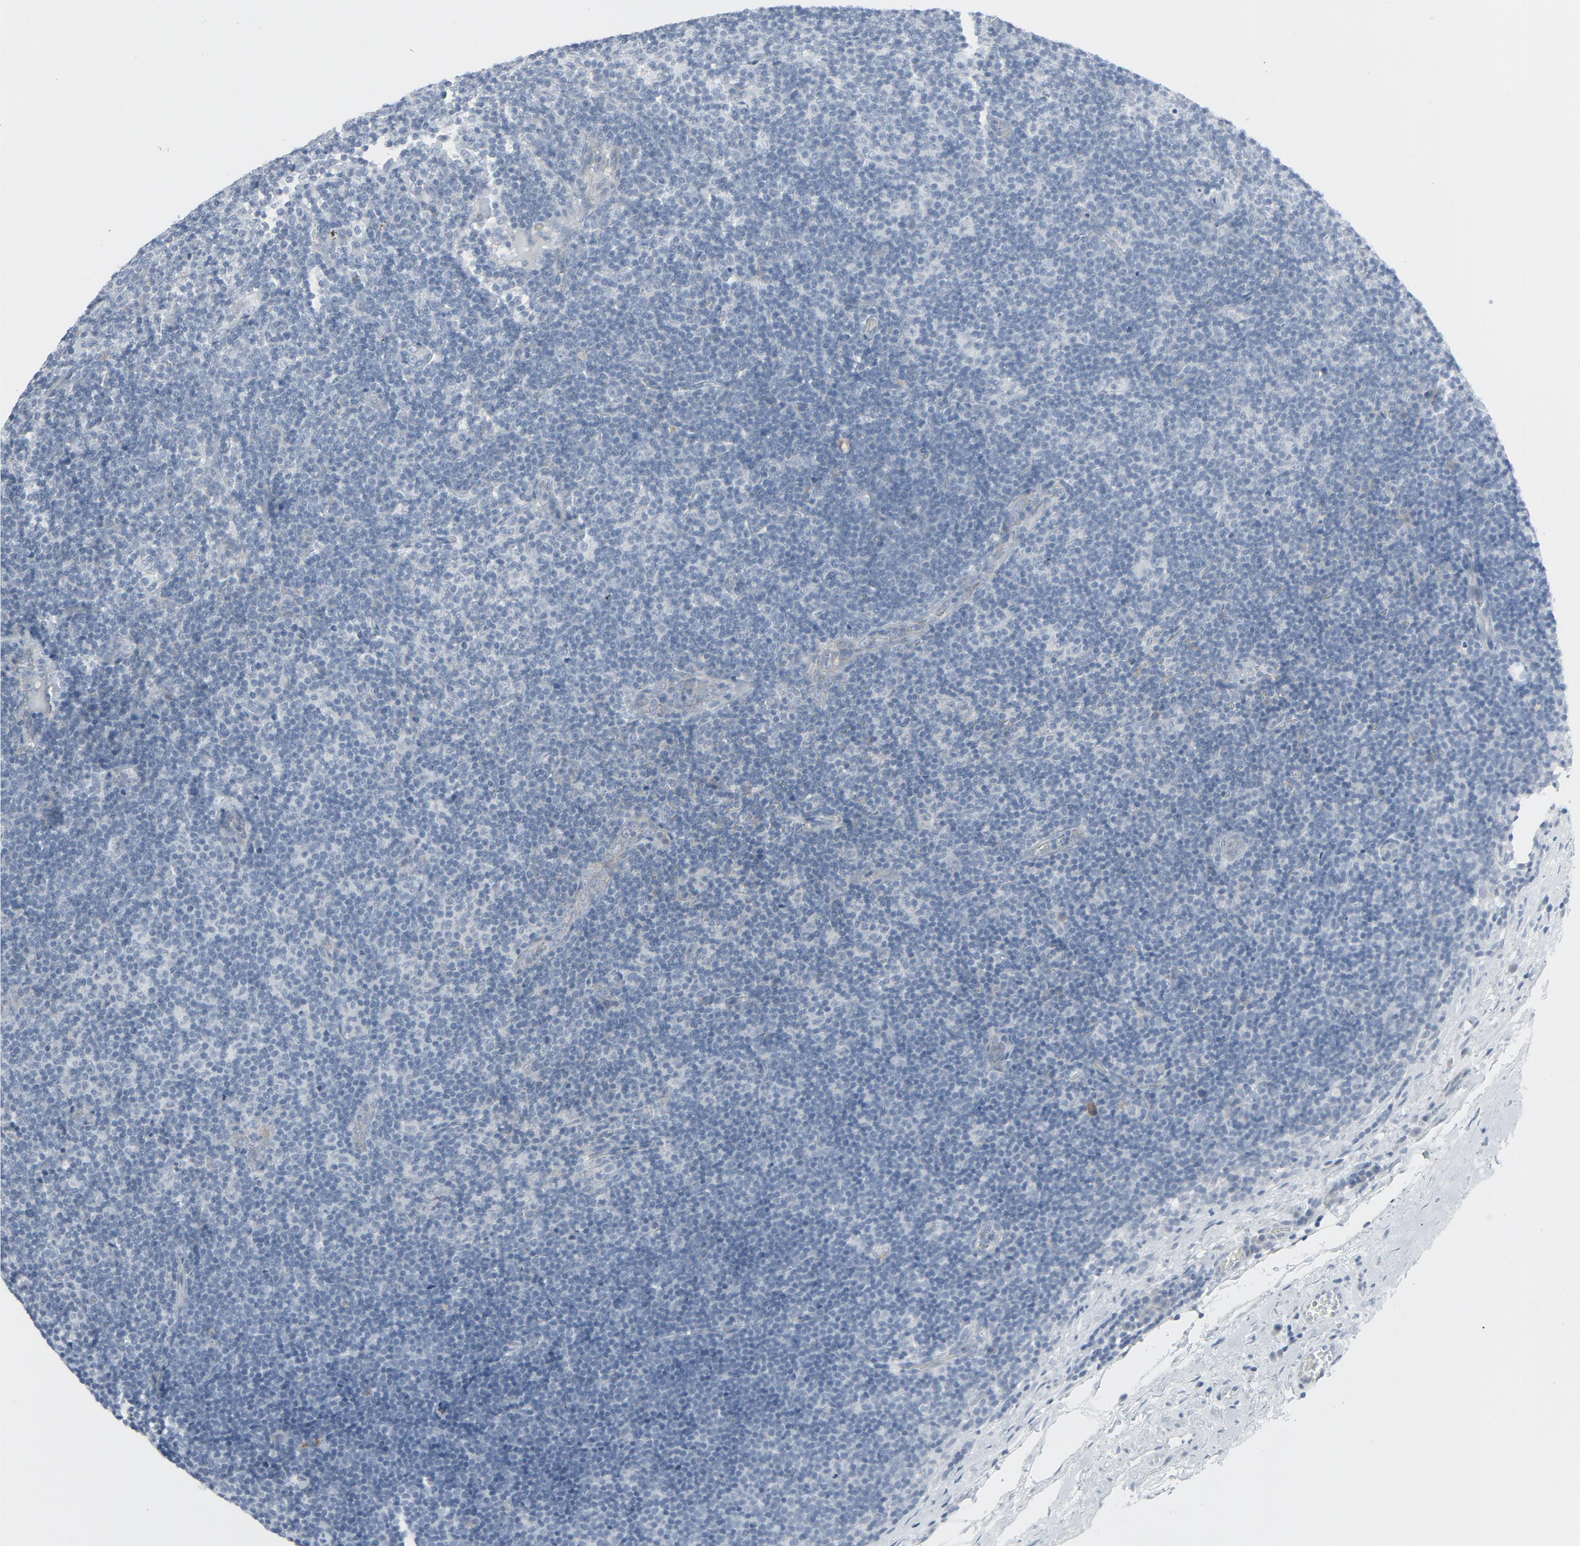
{"staining": {"intensity": "negative", "quantity": "none", "location": "none"}, "tissue": "lymphoma", "cell_type": "Tumor cells", "image_type": "cancer", "snomed": [{"axis": "morphology", "description": "Malignant lymphoma, non-Hodgkin's type, Low grade"}, {"axis": "topography", "description": "Lymph node"}], "caption": "DAB immunohistochemical staining of low-grade malignant lymphoma, non-Hodgkin's type shows no significant expression in tumor cells.", "gene": "FGFR3", "patient": {"sex": "male", "age": 70}}